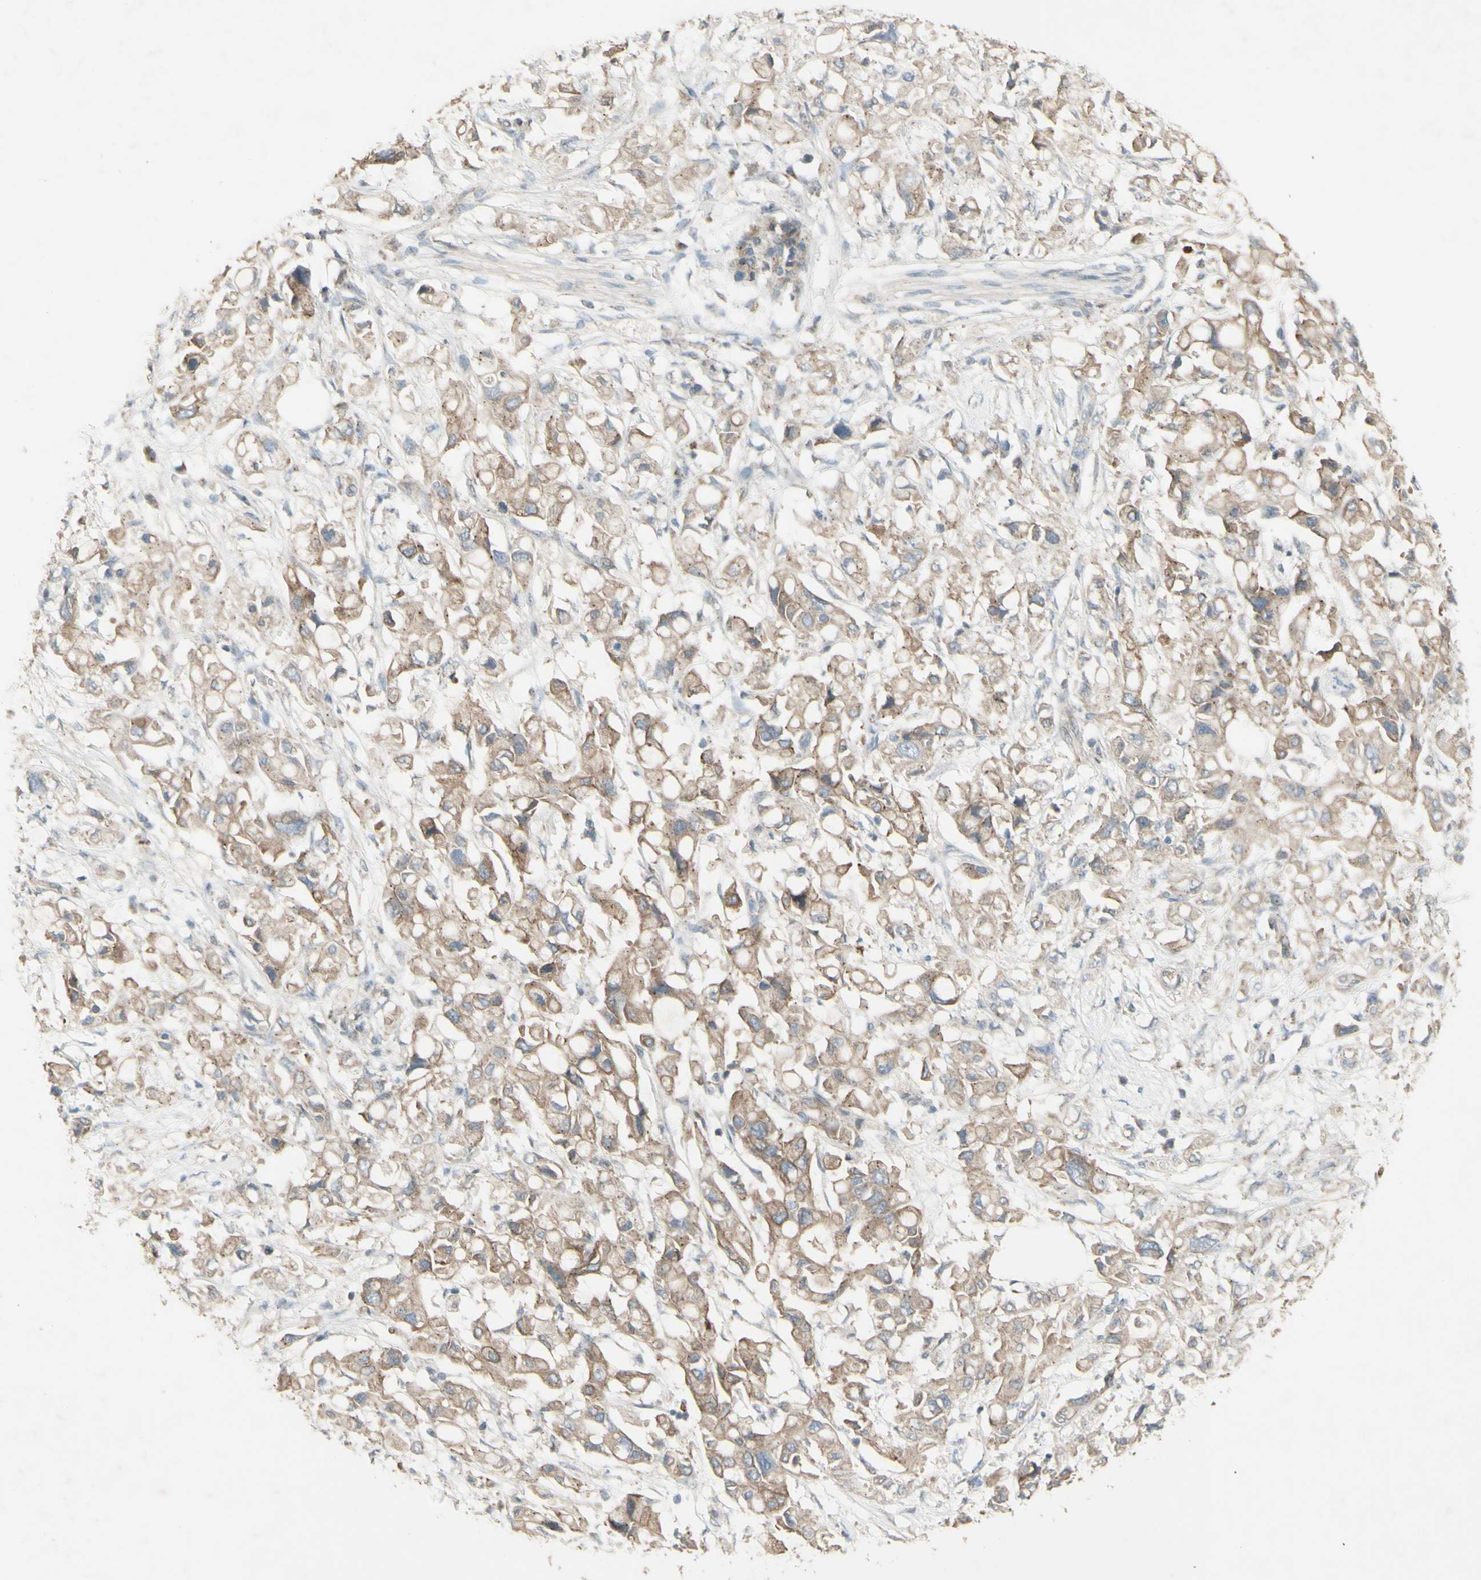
{"staining": {"intensity": "weak", "quantity": ">75%", "location": "cytoplasmic/membranous"}, "tissue": "pancreatic cancer", "cell_type": "Tumor cells", "image_type": "cancer", "snomed": [{"axis": "morphology", "description": "Adenocarcinoma, NOS"}, {"axis": "topography", "description": "Pancreas"}], "caption": "Immunohistochemical staining of pancreatic adenocarcinoma demonstrates weak cytoplasmic/membranous protein staining in about >75% of tumor cells.", "gene": "FXYD3", "patient": {"sex": "female", "age": 56}}